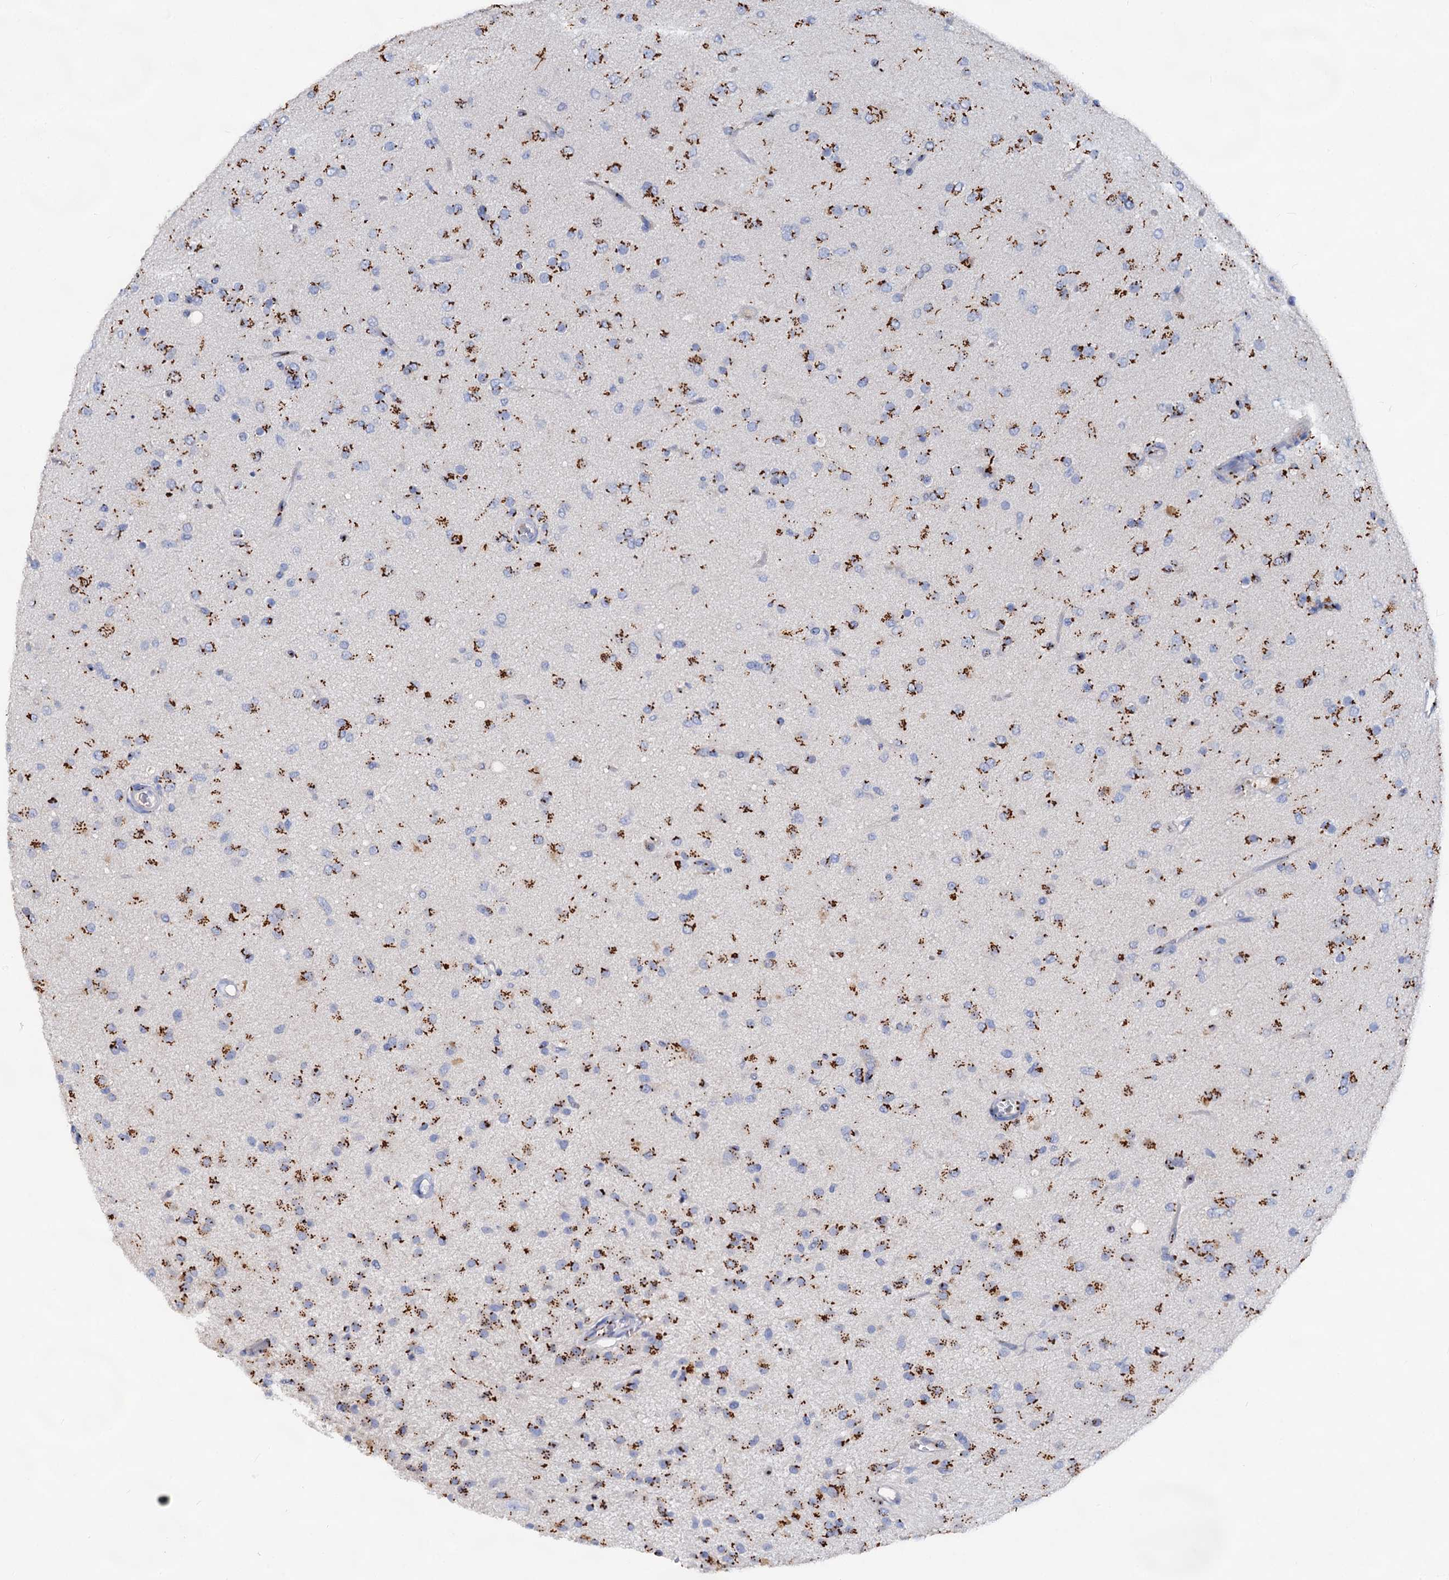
{"staining": {"intensity": "strong", "quantity": ">75%", "location": "cytoplasmic/membranous"}, "tissue": "glioma", "cell_type": "Tumor cells", "image_type": "cancer", "snomed": [{"axis": "morphology", "description": "Glioma, malignant, Low grade"}, {"axis": "topography", "description": "Brain"}], "caption": "DAB immunohistochemical staining of glioma exhibits strong cytoplasmic/membranous protein positivity in about >75% of tumor cells. The staining was performed using DAB to visualize the protein expression in brown, while the nuclei were stained in blue with hematoxylin (Magnification: 20x).", "gene": "TM9SF3", "patient": {"sex": "male", "age": 65}}